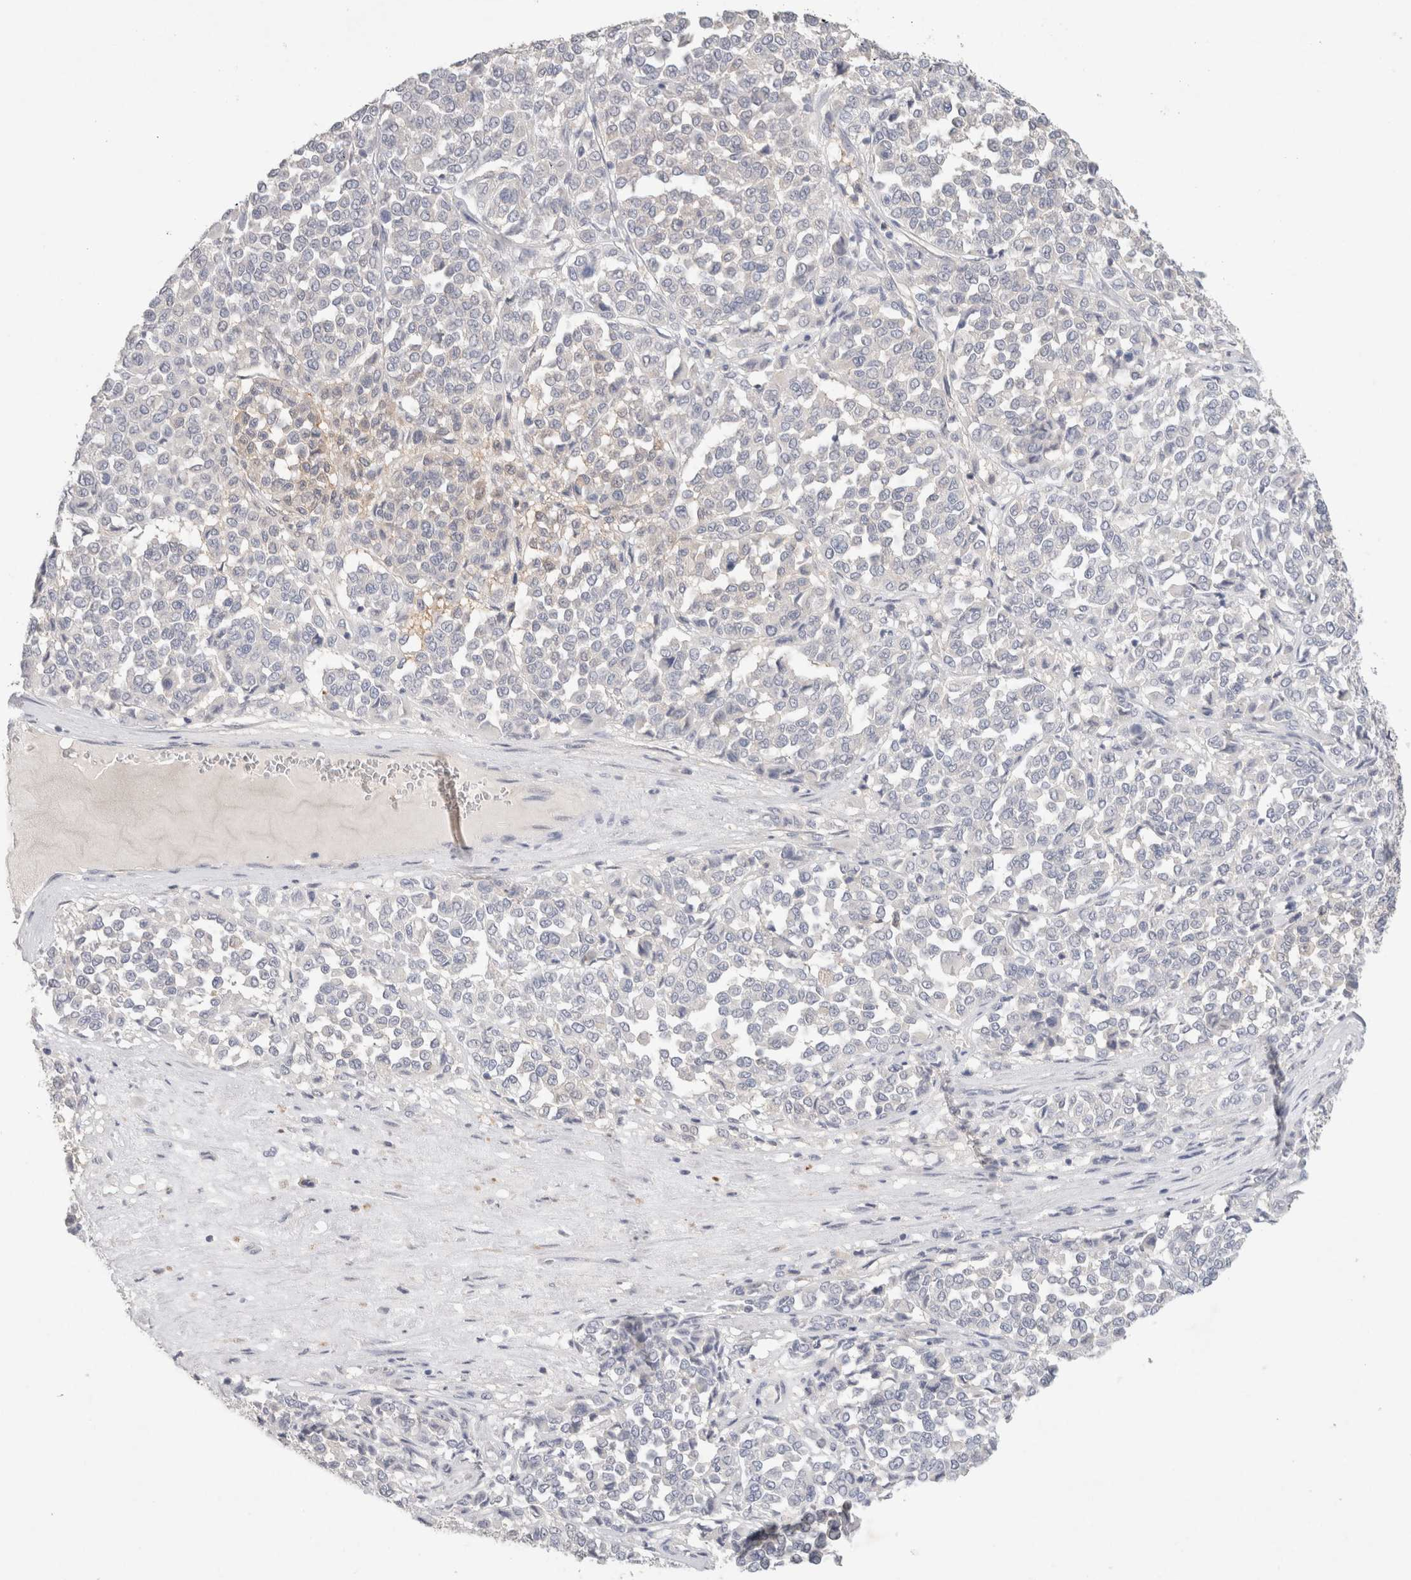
{"staining": {"intensity": "negative", "quantity": "none", "location": "none"}, "tissue": "melanoma", "cell_type": "Tumor cells", "image_type": "cancer", "snomed": [{"axis": "morphology", "description": "Malignant melanoma, Metastatic site"}, {"axis": "topography", "description": "Pancreas"}], "caption": "Protein analysis of melanoma exhibits no significant staining in tumor cells. The staining was performed using DAB (3,3'-diaminobenzidine) to visualize the protein expression in brown, while the nuclei were stained in blue with hematoxylin (Magnification: 20x).", "gene": "MPP2", "patient": {"sex": "female", "age": 30}}